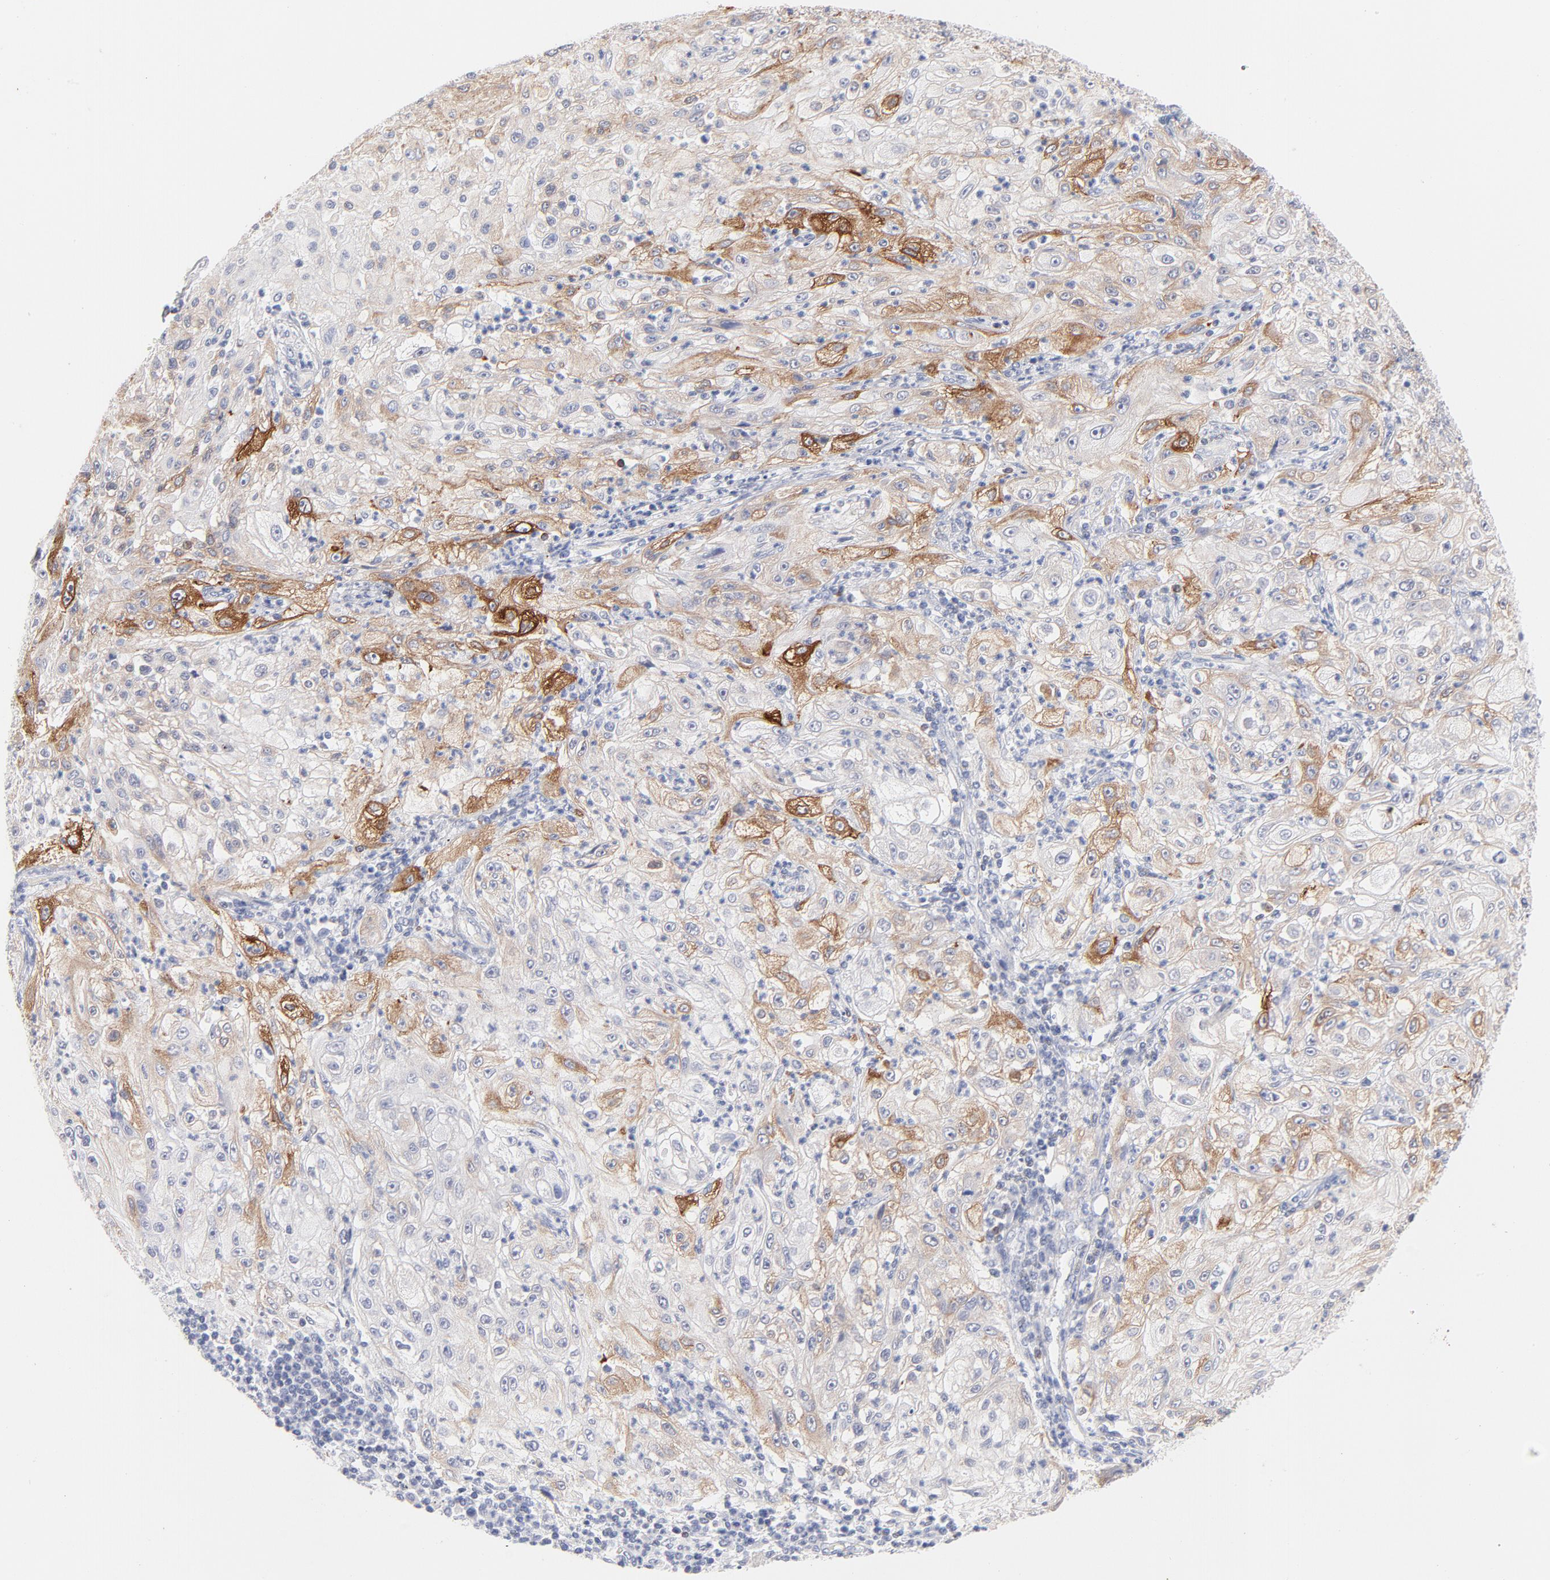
{"staining": {"intensity": "strong", "quantity": "<25%", "location": "cytoplasmic/membranous"}, "tissue": "lung cancer", "cell_type": "Tumor cells", "image_type": "cancer", "snomed": [{"axis": "morphology", "description": "Inflammation, NOS"}, {"axis": "morphology", "description": "Squamous cell carcinoma, NOS"}, {"axis": "topography", "description": "Lymph node"}, {"axis": "topography", "description": "Soft tissue"}, {"axis": "topography", "description": "Lung"}], "caption": "Human lung cancer stained with a brown dye displays strong cytoplasmic/membranous positive positivity in about <25% of tumor cells.", "gene": "MID1", "patient": {"sex": "male", "age": 66}}